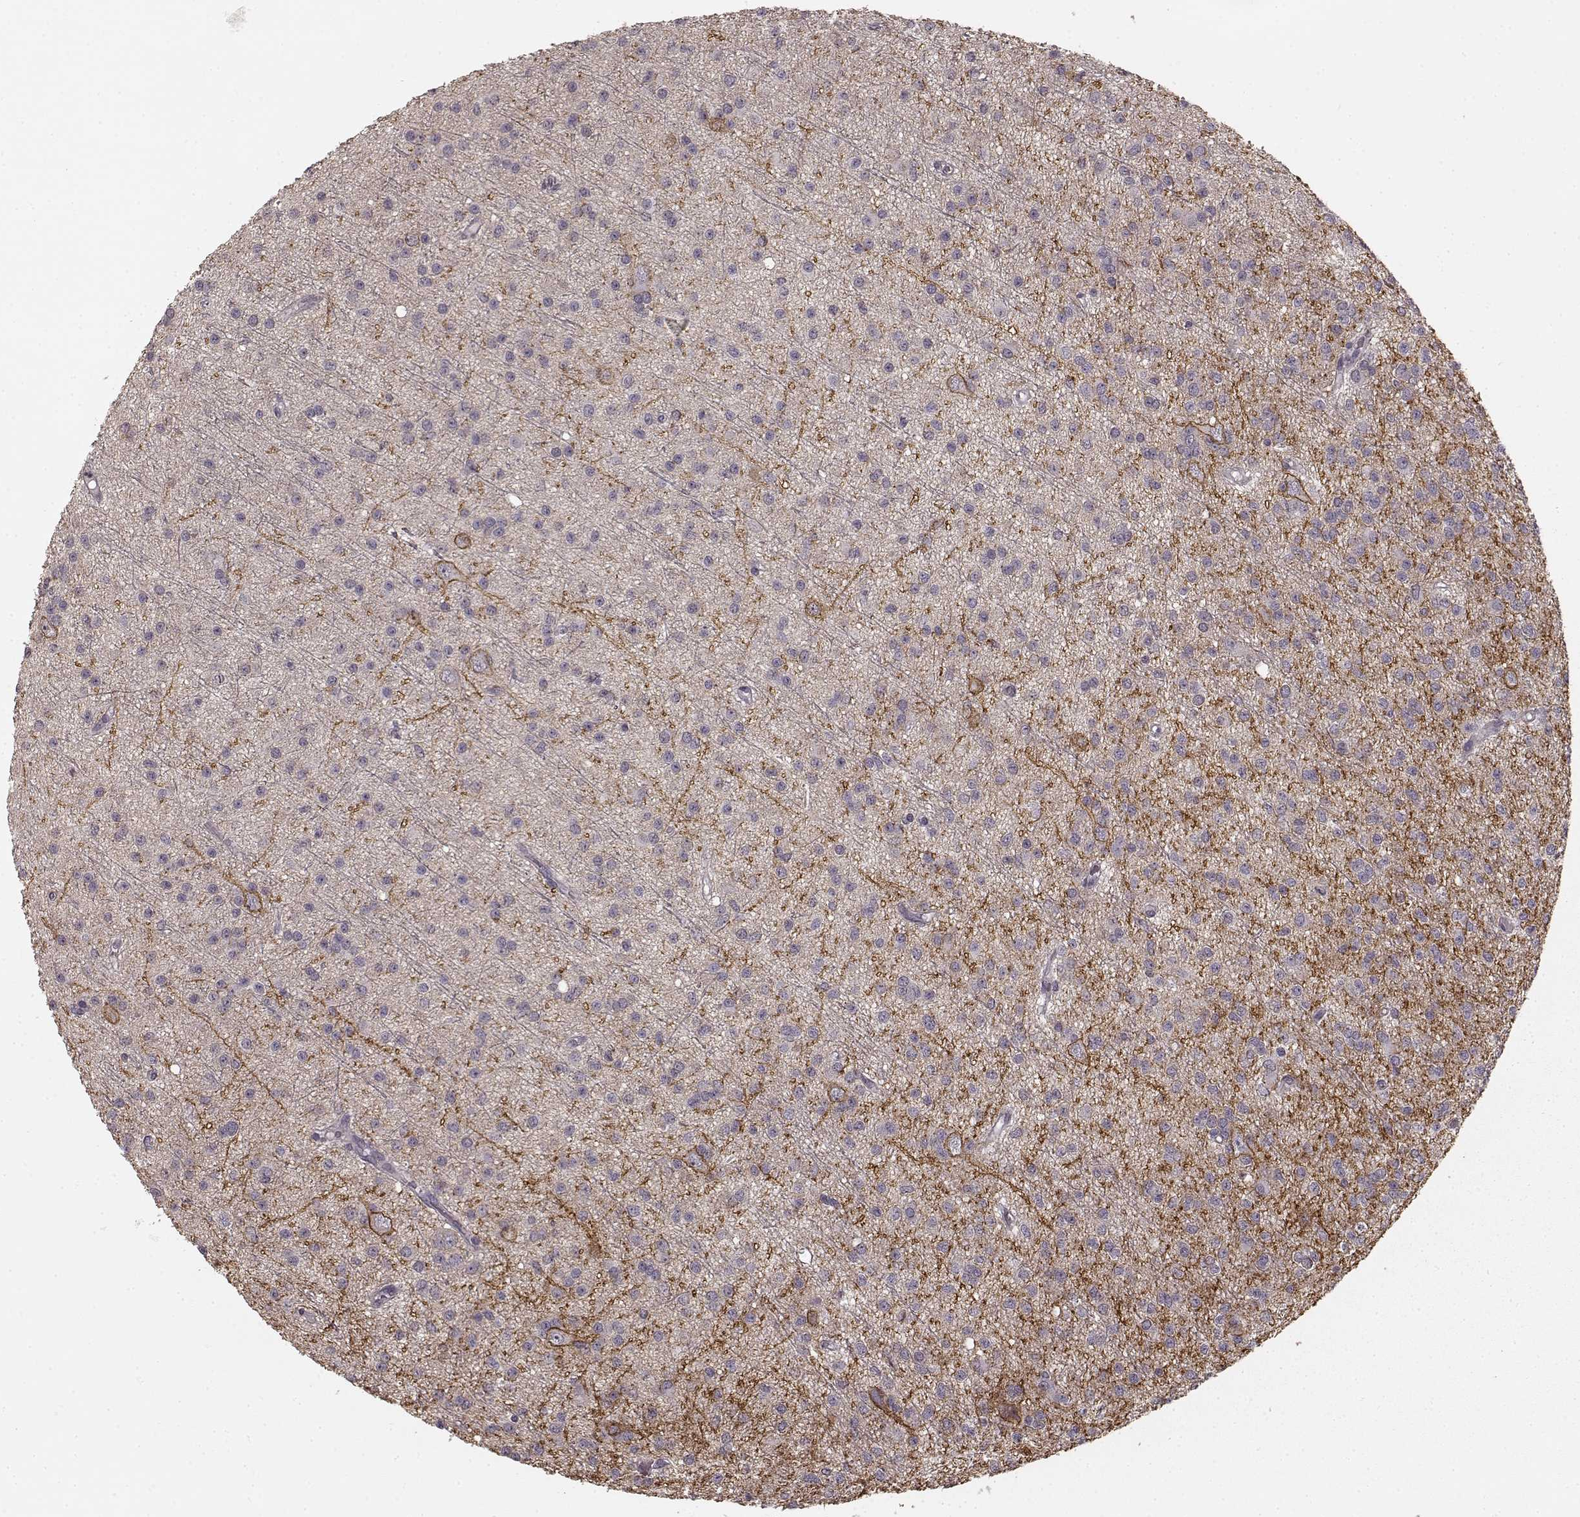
{"staining": {"intensity": "negative", "quantity": "none", "location": "none"}, "tissue": "glioma", "cell_type": "Tumor cells", "image_type": "cancer", "snomed": [{"axis": "morphology", "description": "Glioma, malignant, Low grade"}, {"axis": "topography", "description": "Brain"}], "caption": "Immunohistochemical staining of low-grade glioma (malignant) exhibits no significant expression in tumor cells.", "gene": "PRKCE", "patient": {"sex": "male", "age": 27}}